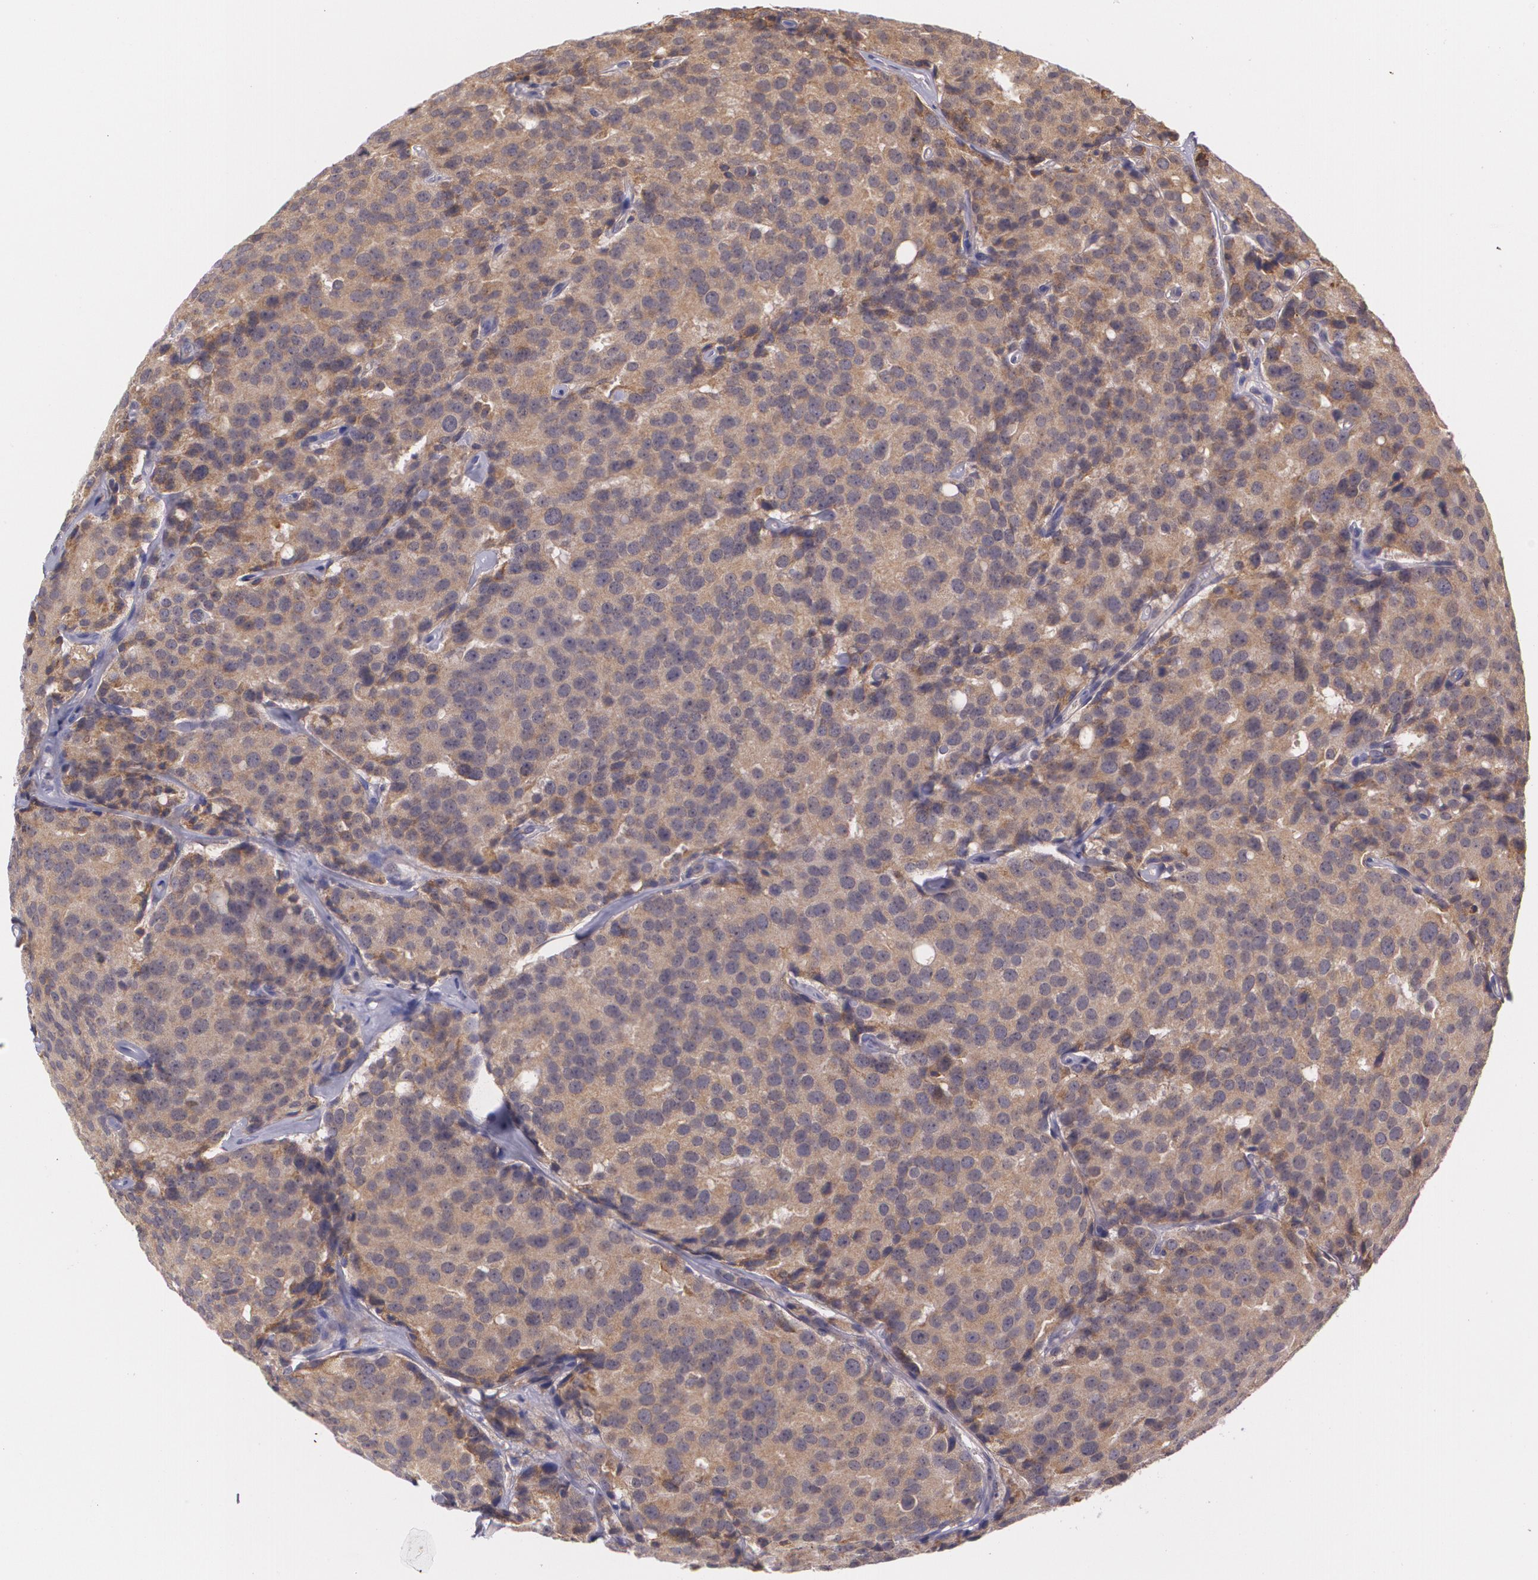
{"staining": {"intensity": "moderate", "quantity": ">75%", "location": "cytoplasmic/membranous"}, "tissue": "prostate cancer", "cell_type": "Tumor cells", "image_type": "cancer", "snomed": [{"axis": "morphology", "description": "Adenocarcinoma, High grade"}, {"axis": "topography", "description": "Prostate"}], "caption": "DAB immunohistochemical staining of human prostate cancer (adenocarcinoma (high-grade)) exhibits moderate cytoplasmic/membranous protein positivity in approximately >75% of tumor cells. (DAB (3,3'-diaminobenzidine) IHC with brightfield microscopy, high magnification).", "gene": "CCL17", "patient": {"sex": "male", "age": 64}}